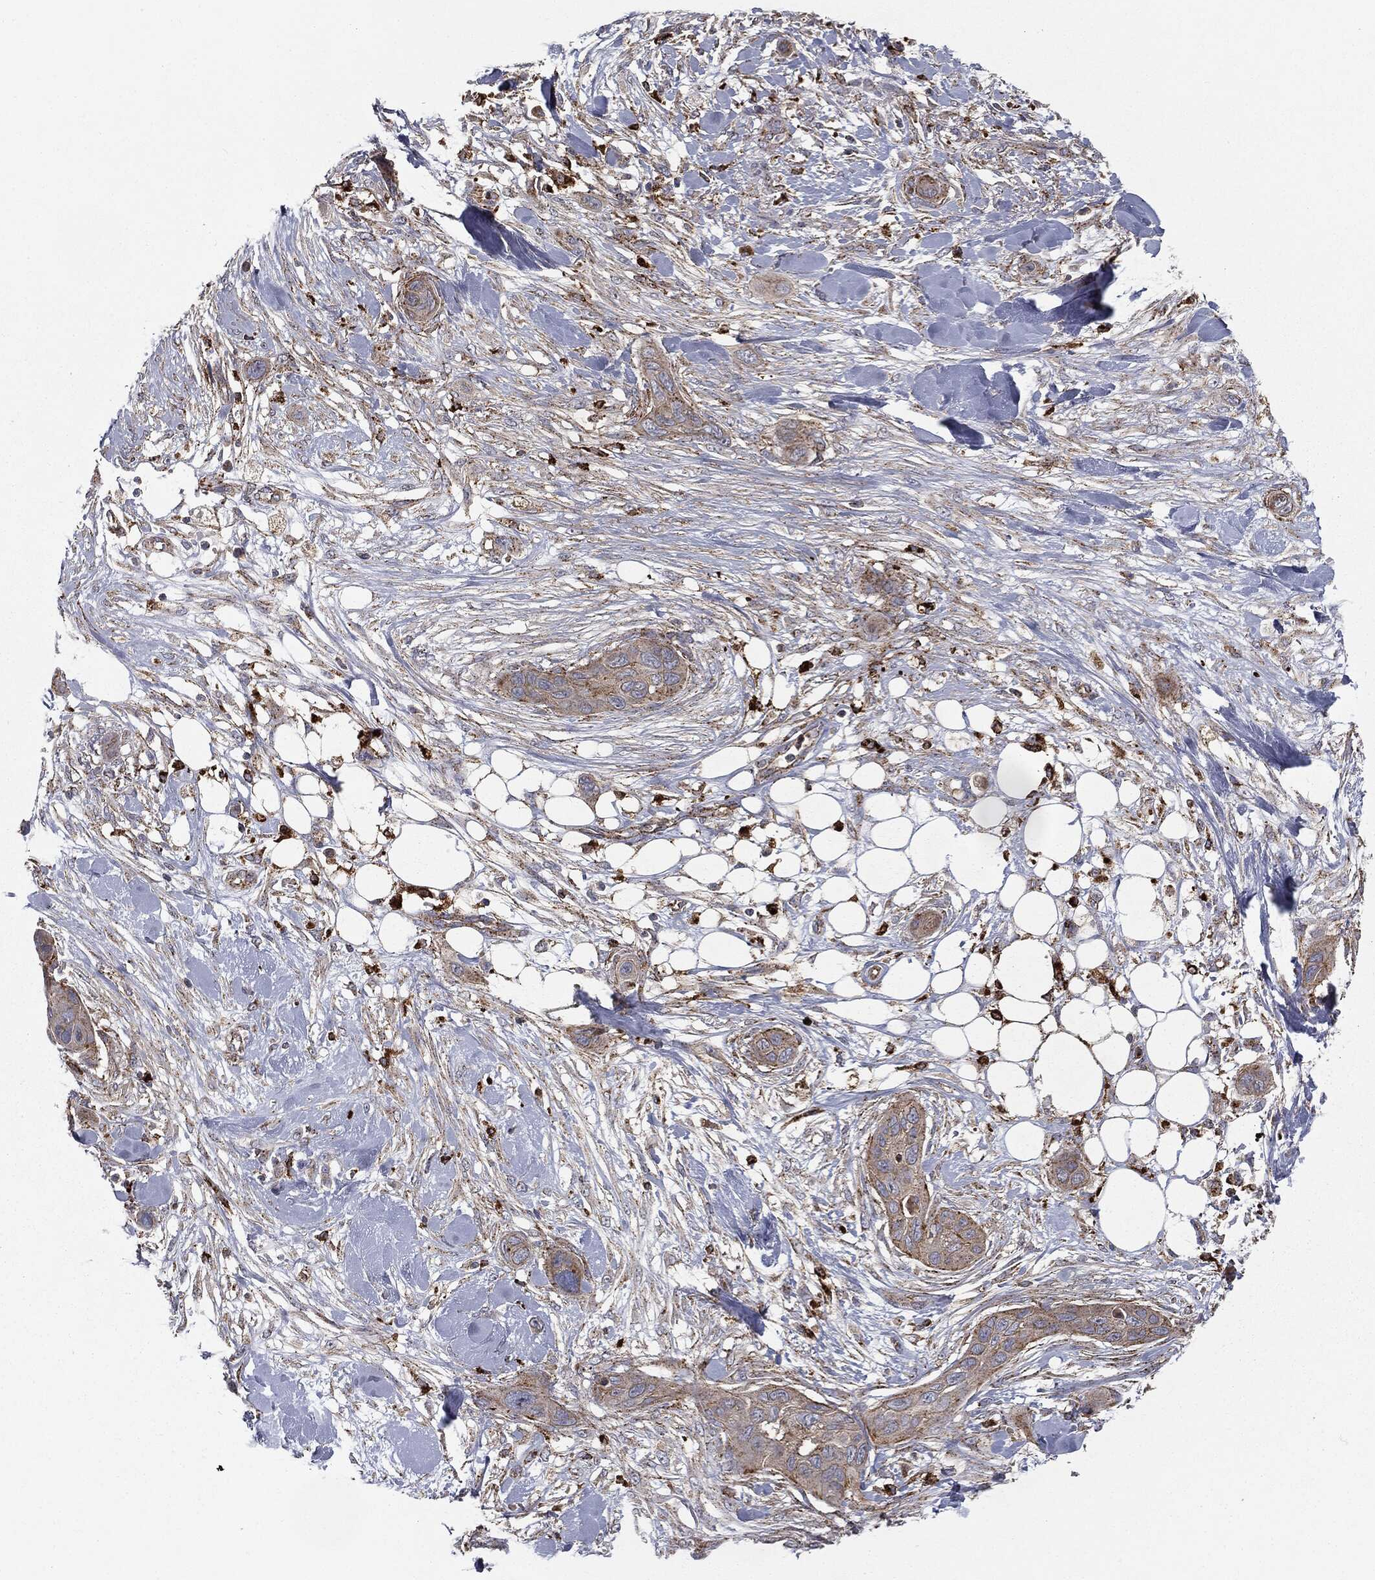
{"staining": {"intensity": "weak", "quantity": "25%-75%", "location": "cytoplasmic/membranous"}, "tissue": "skin cancer", "cell_type": "Tumor cells", "image_type": "cancer", "snomed": [{"axis": "morphology", "description": "Squamous cell carcinoma, NOS"}, {"axis": "topography", "description": "Skin"}], "caption": "Skin cancer stained with DAB immunohistochemistry displays low levels of weak cytoplasmic/membranous expression in approximately 25%-75% of tumor cells.", "gene": "CTSA", "patient": {"sex": "male", "age": 78}}